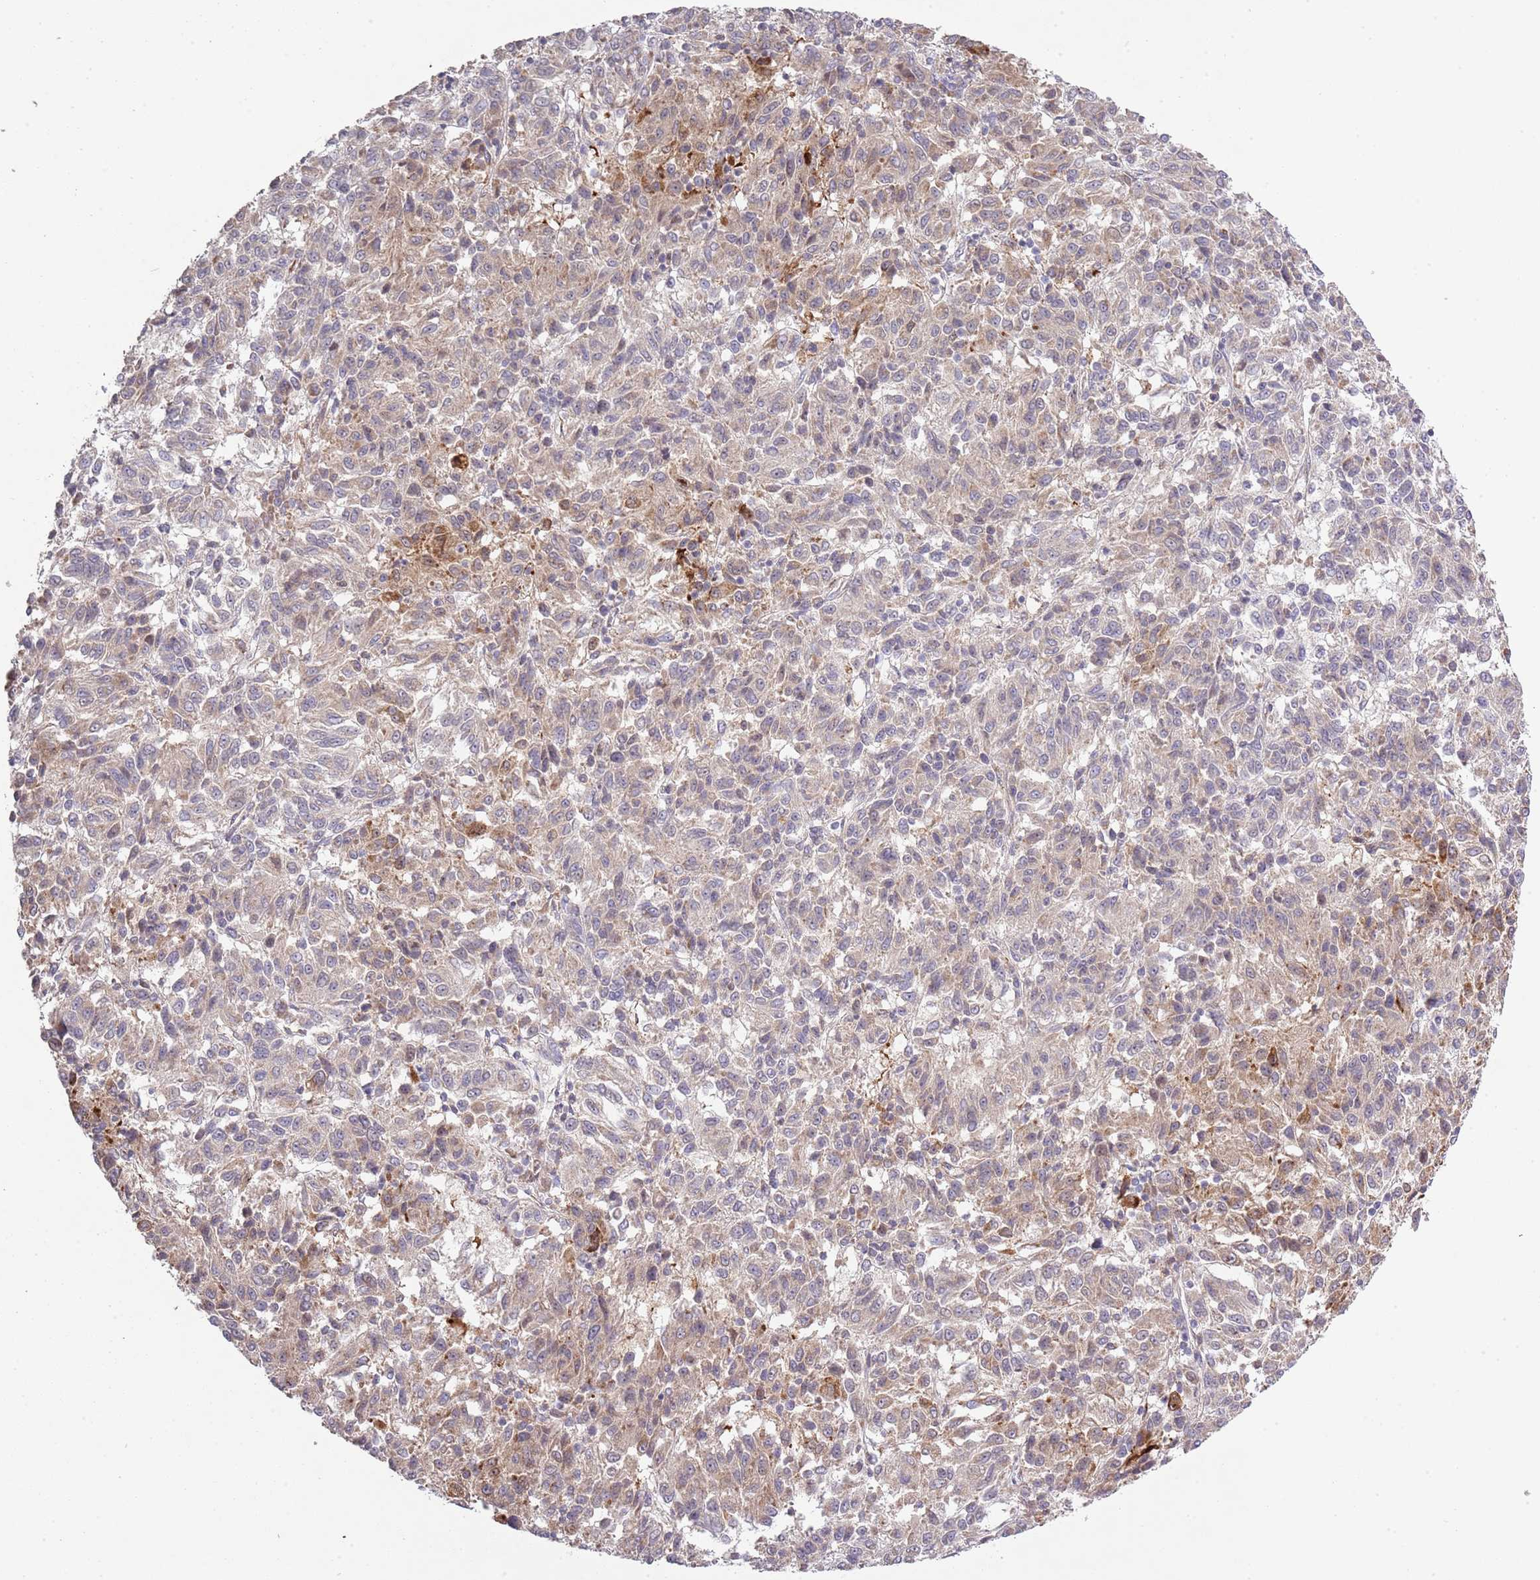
{"staining": {"intensity": "weak", "quantity": "25%-75%", "location": "cytoplasmic/membranous"}, "tissue": "melanoma", "cell_type": "Tumor cells", "image_type": "cancer", "snomed": [{"axis": "morphology", "description": "Malignant melanoma, Metastatic site"}, {"axis": "topography", "description": "Lung"}], "caption": "Malignant melanoma (metastatic site) stained with a brown dye demonstrates weak cytoplasmic/membranous positive expression in approximately 25%-75% of tumor cells.", "gene": "IVD", "patient": {"sex": "male", "age": 64}}